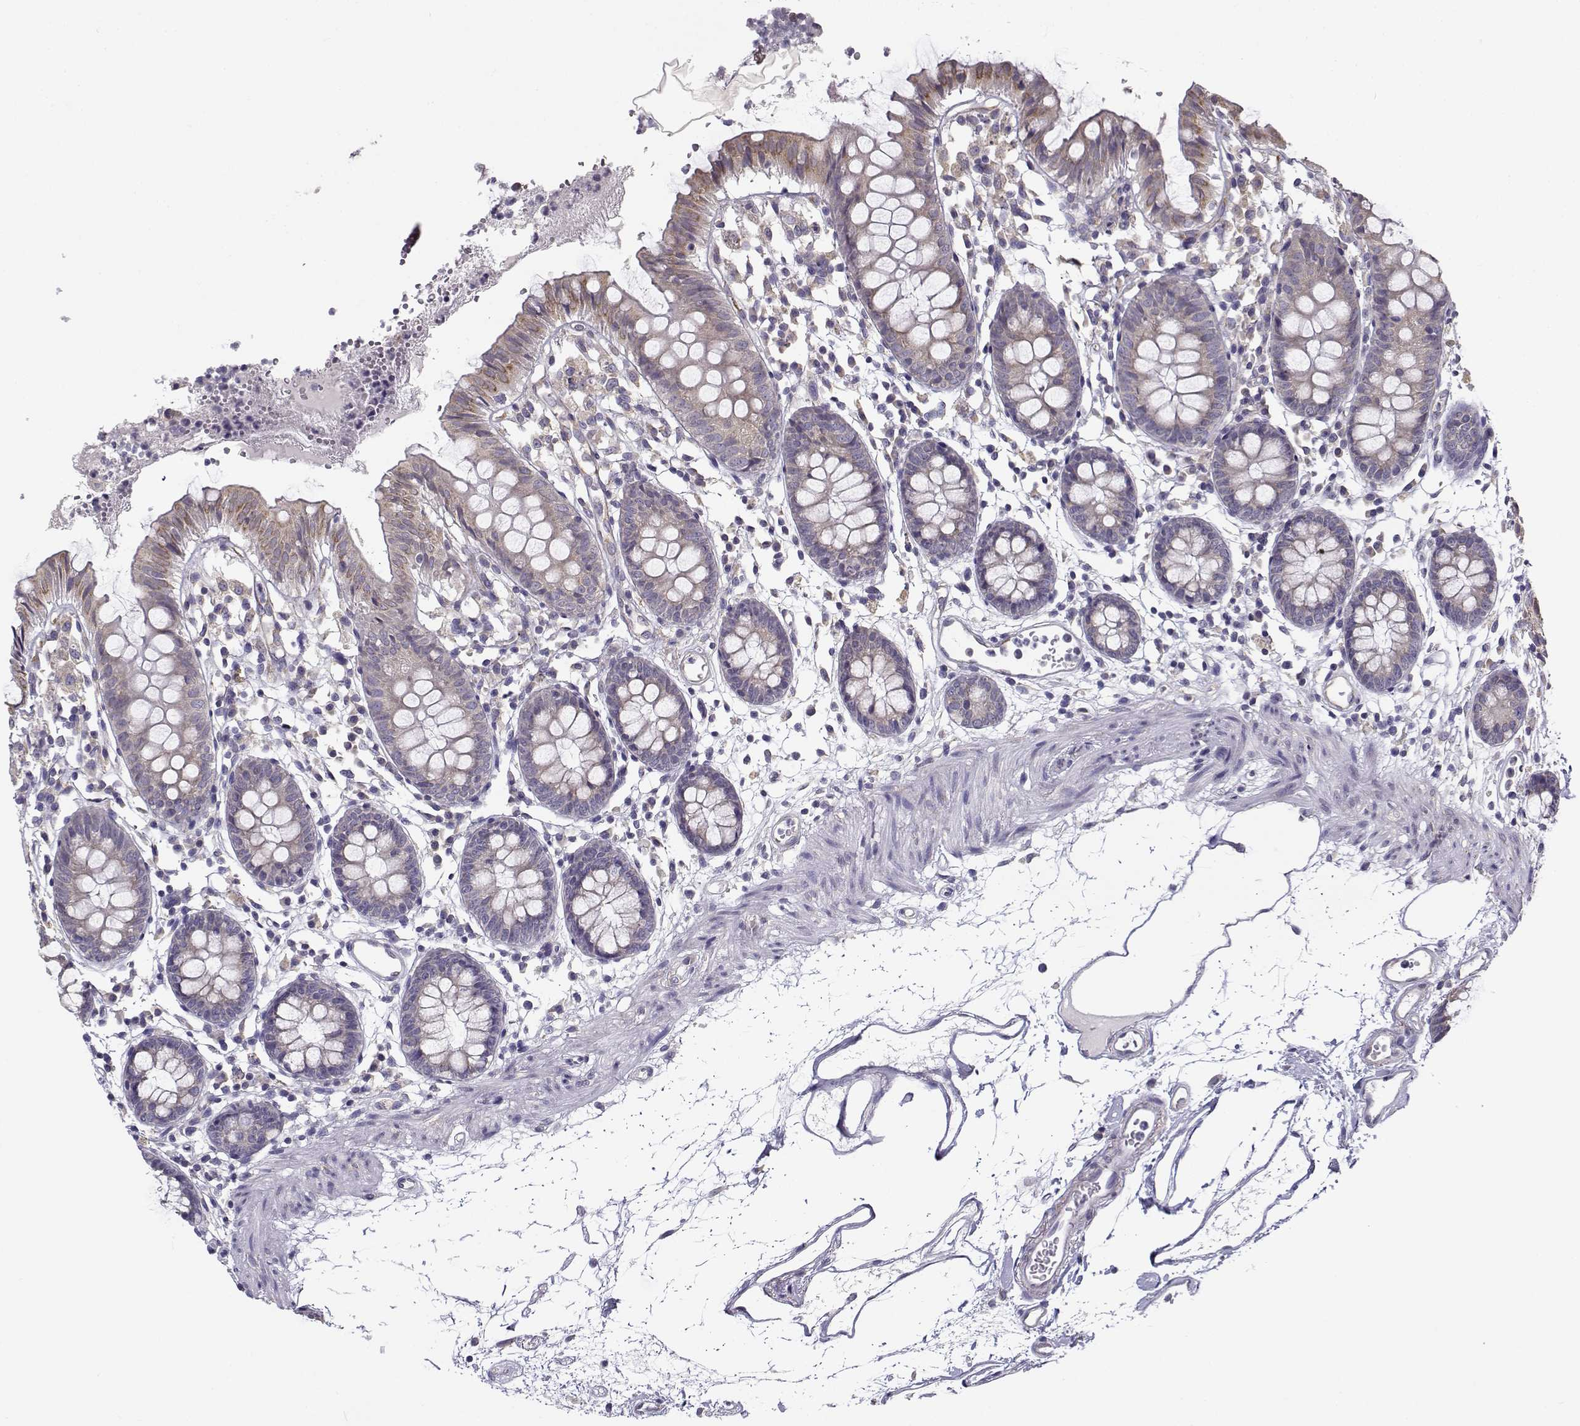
{"staining": {"intensity": "negative", "quantity": "none", "location": "none"}, "tissue": "colon", "cell_type": "Endothelial cells", "image_type": "normal", "snomed": [{"axis": "morphology", "description": "Normal tissue, NOS"}, {"axis": "topography", "description": "Colon"}], "caption": "This is a histopathology image of immunohistochemistry staining of benign colon, which shows no staining in endothelial cells.", "gene": "BEND6", "patient": {"sex": "female", "age": 84}}